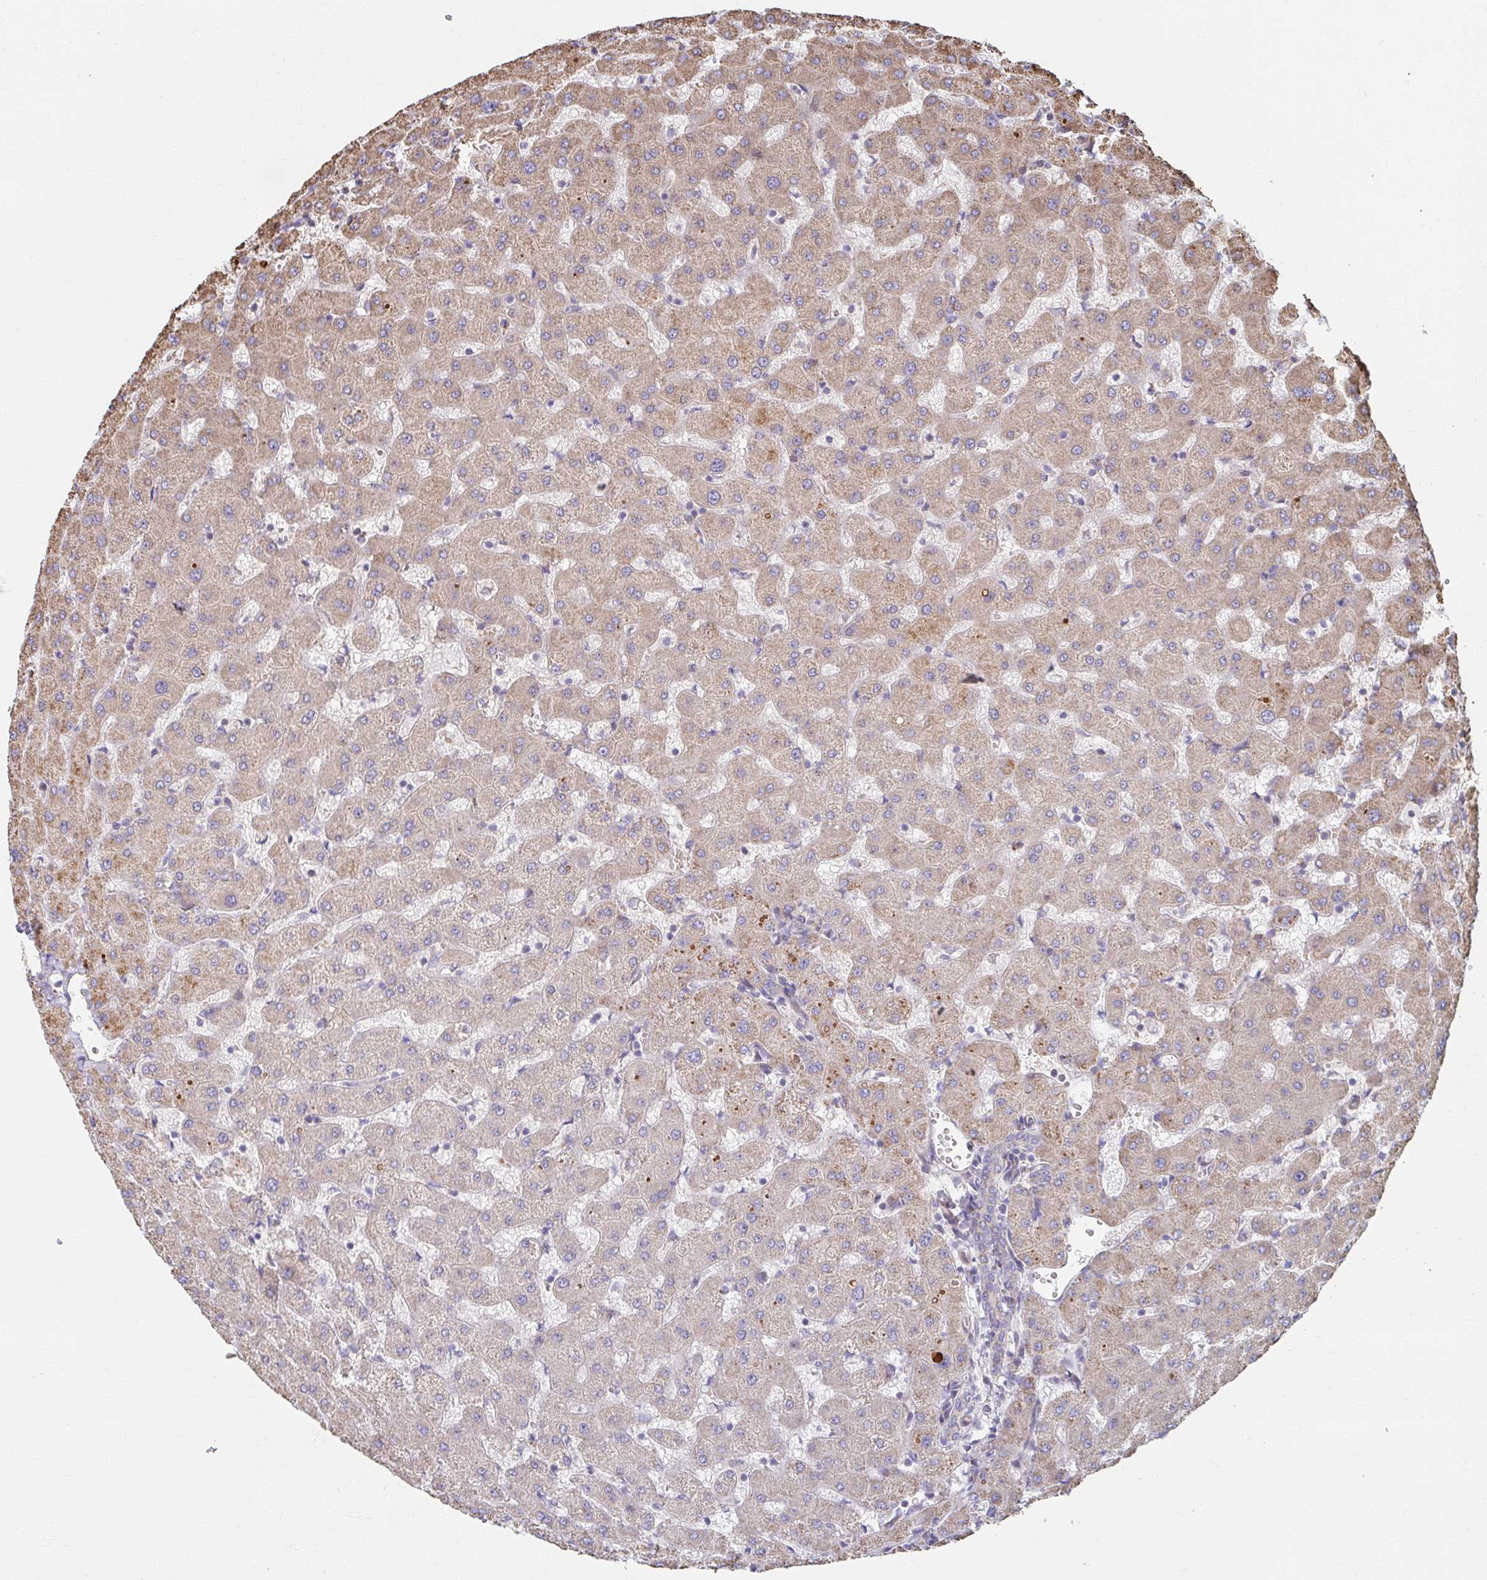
{"staining": {"intensity": "weak", "quantity": "25%-75%", "location": "cytoplasmic/membranous"}, "tissue": "liver", "cell_type": "Cholangiocytes", "image_type": "normal", "snomed": [{"axis": "morphology", "description": "Normal tissue, NOS"}, {"axis": "topography", "description": "Liver"}], "caption": "Protein expression analysis of normal liver demonstrates weak cytoplasmic/membranous positivity in approximately 25%-75% of cholangiocytes. Using DAB (3,3'-diaminobenzidine) (brown) and hematoxylin (blue) stains, captured at high magnification using brightfield microscopy.", "gene": "SAT1", "patient": {"sex": "female", "age": 63}}